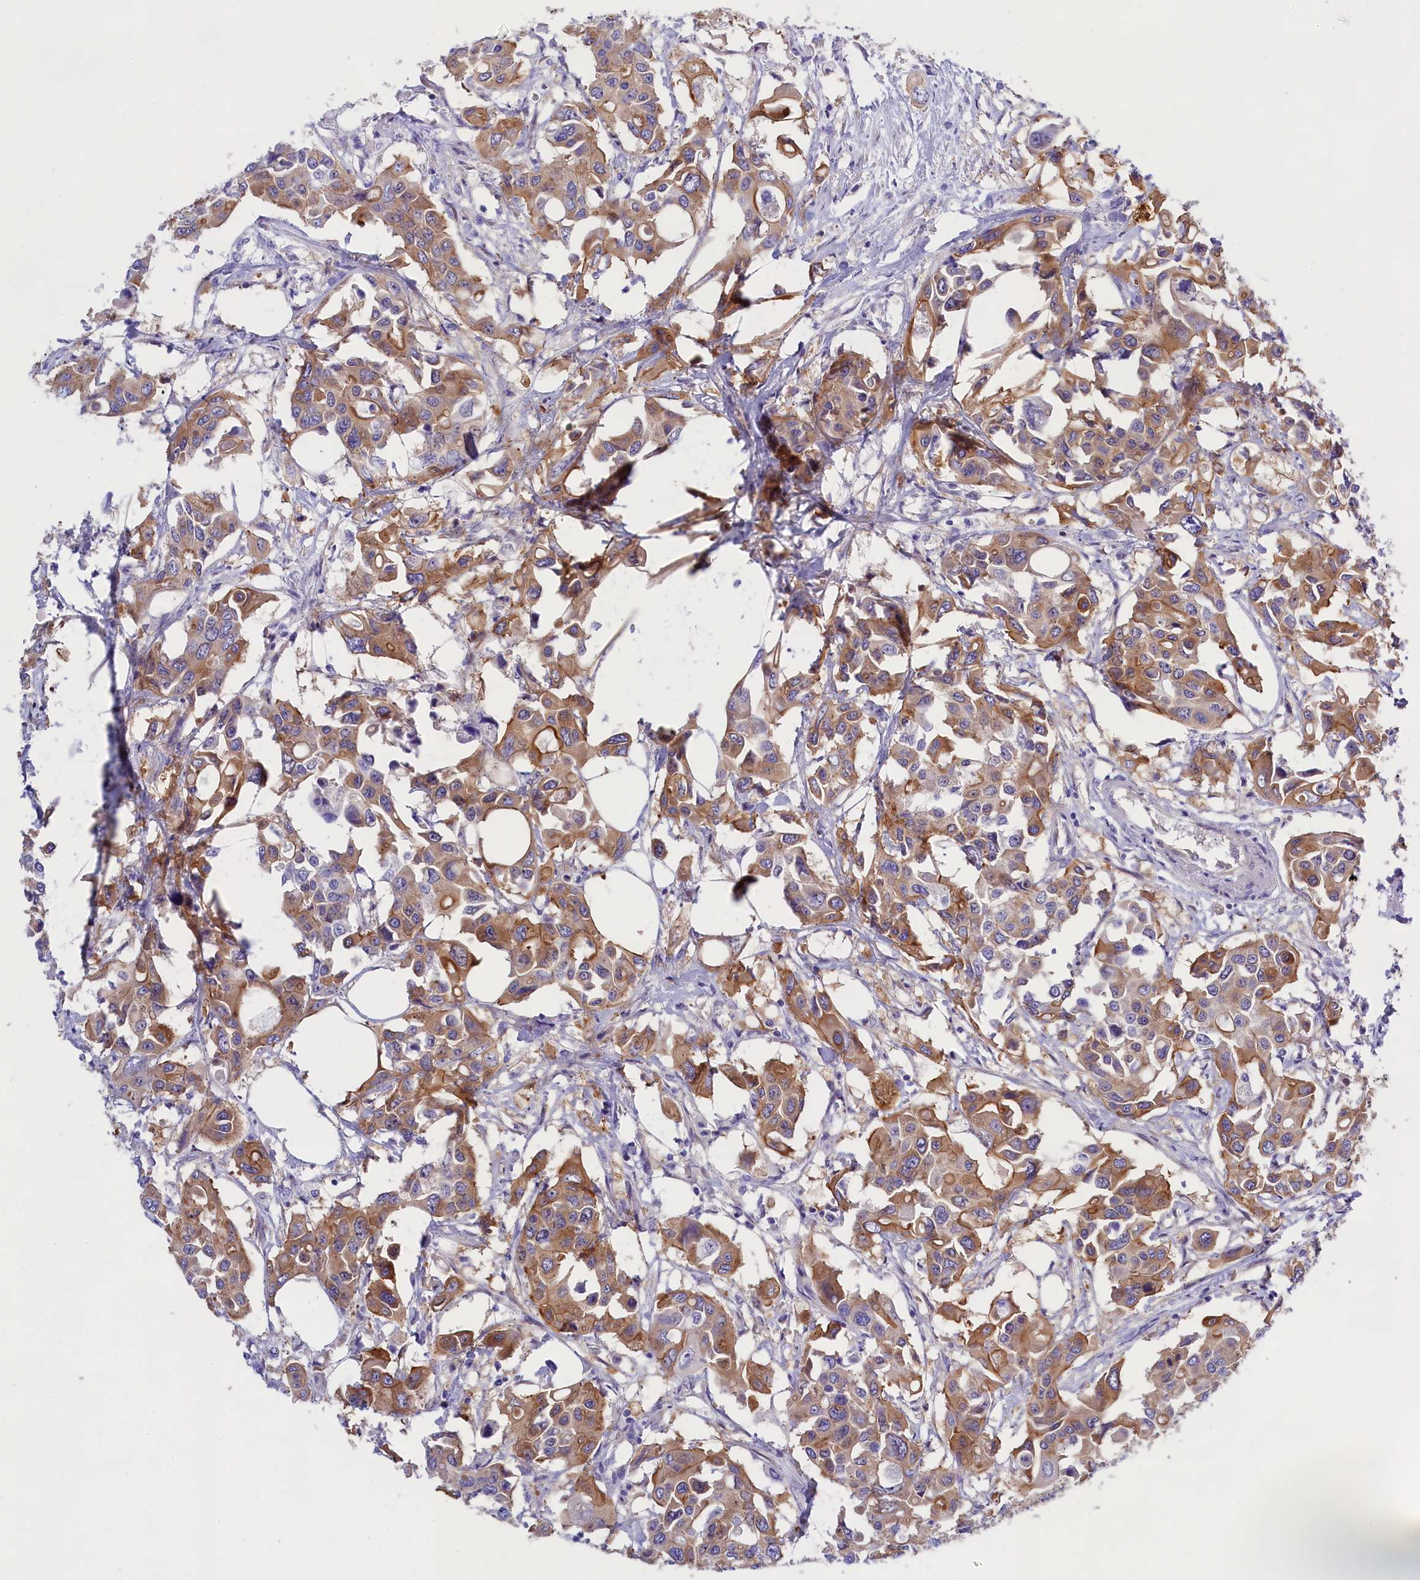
{"staining": {"intensity": "moderate", "quantity": "25%-75%", "location": "cytoplasmic/membranous"}, "tissue": "colorectal cancer", "cell_type": "Tumor cells", "image_type": "cancer", "snomed": [{"axis": "morphology", "description": "Adenocarcinoma, NOS"}, {"axis": "topography", "description": "Colon"}], "caption": "Brown immunohistochemical staining in human adenocarcinoma (colorectal) demonstrates moderate cytoplasmic/membranous positivity in approximately 25%-75% of tumor cells.", "gene": "PPP1R13L", "patient": {"sex": "male", "age": 77}}